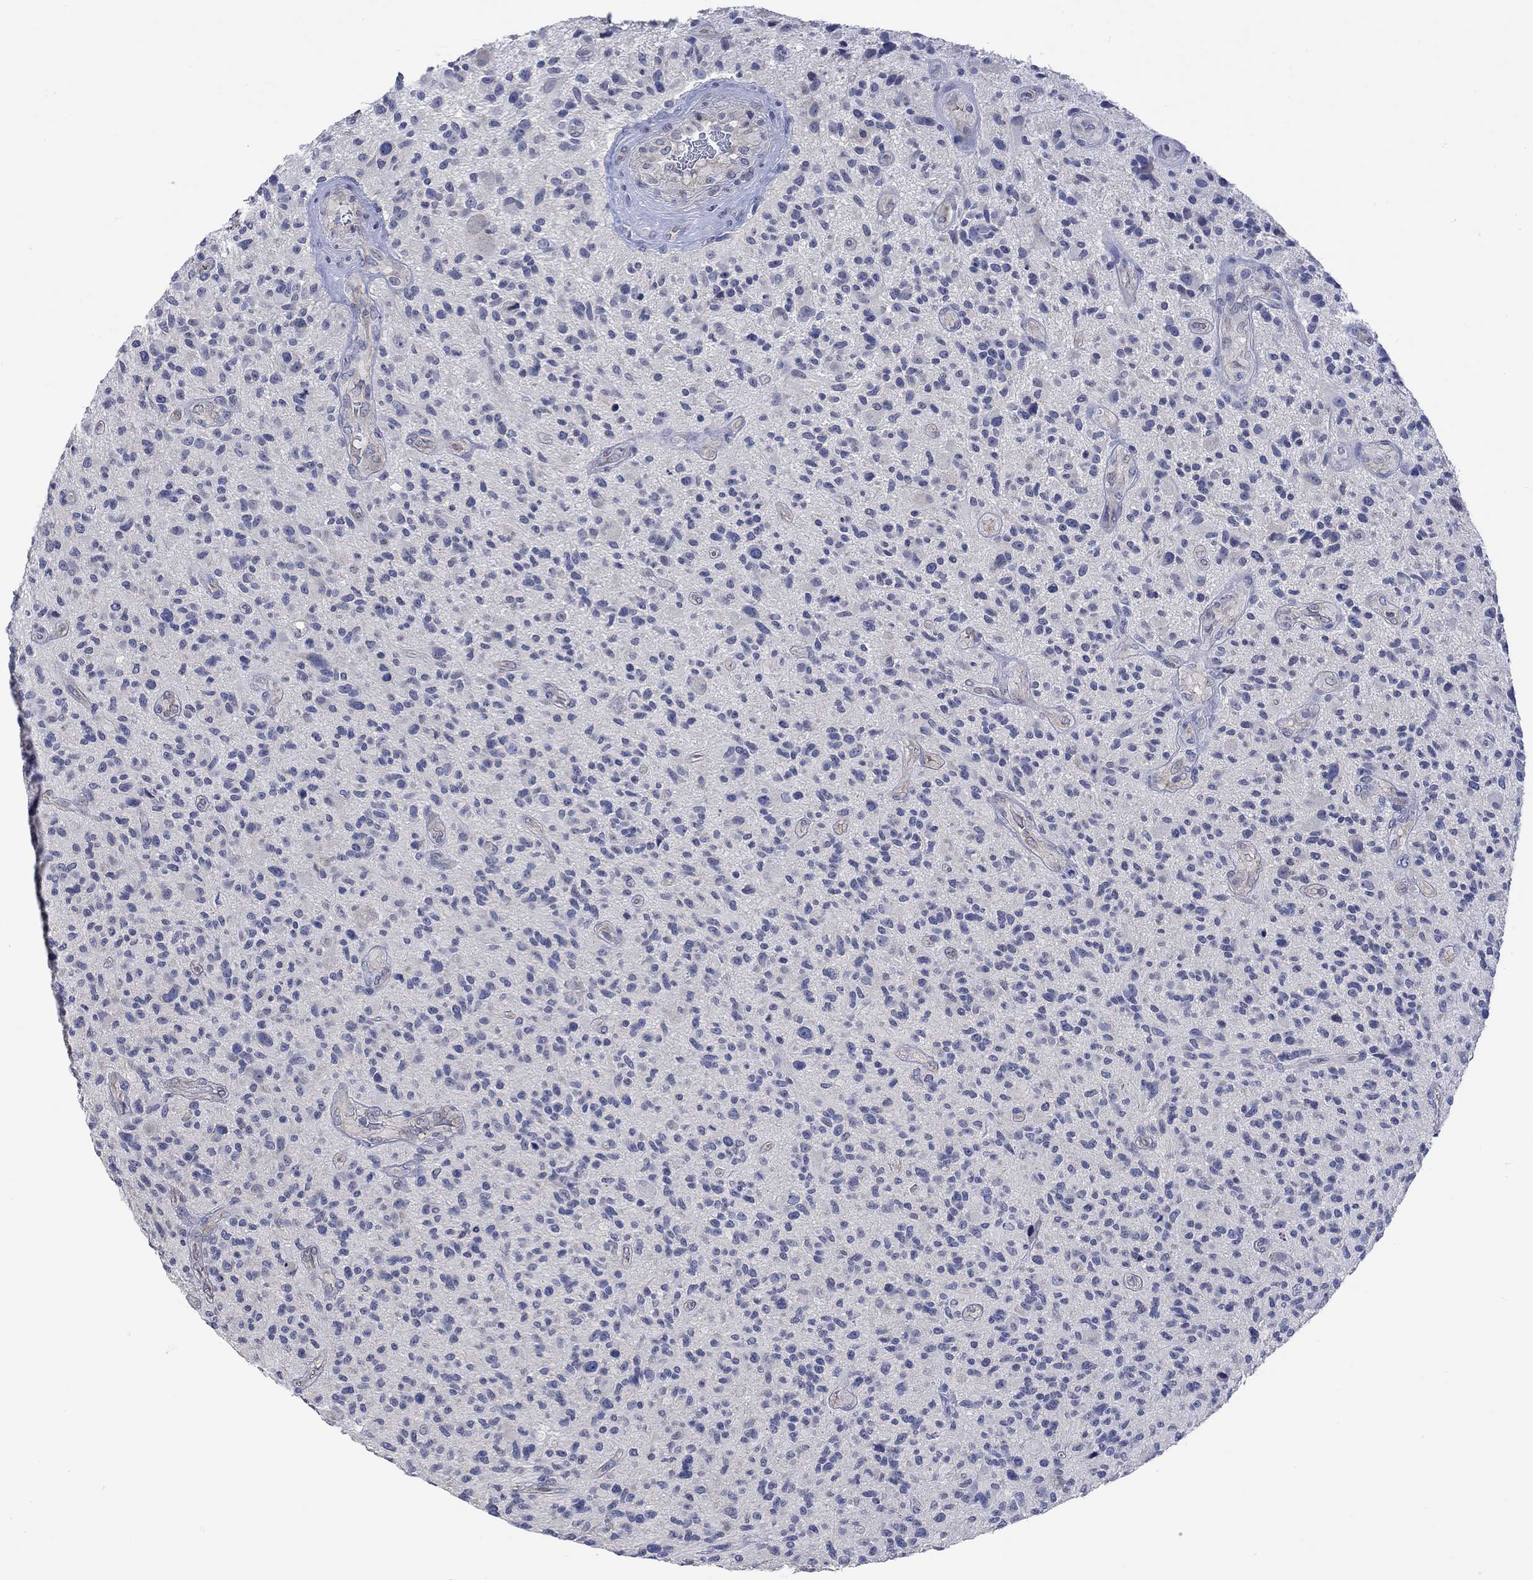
{"staining": {"intensity": "negative", "quantity": "none", "location": "none"}, "tissue": "glioma", "cell_type": "Tumor cells", "image_type": "cancer", "snomed": [{"axis": "morphology", "description": "Glioma, malignant, High grade"}, {"axis": "topography", "description": "Brain"}], "caption": "A high-resolution image shows IHC staining of malignant glioma (high-grade), which demonstrates no significant positivity in tumor cells. (DAB immunohistochemistry (IHC), high magnification).", "gene": "AGRP", "patient": {"sex": "male", "age": 47}}